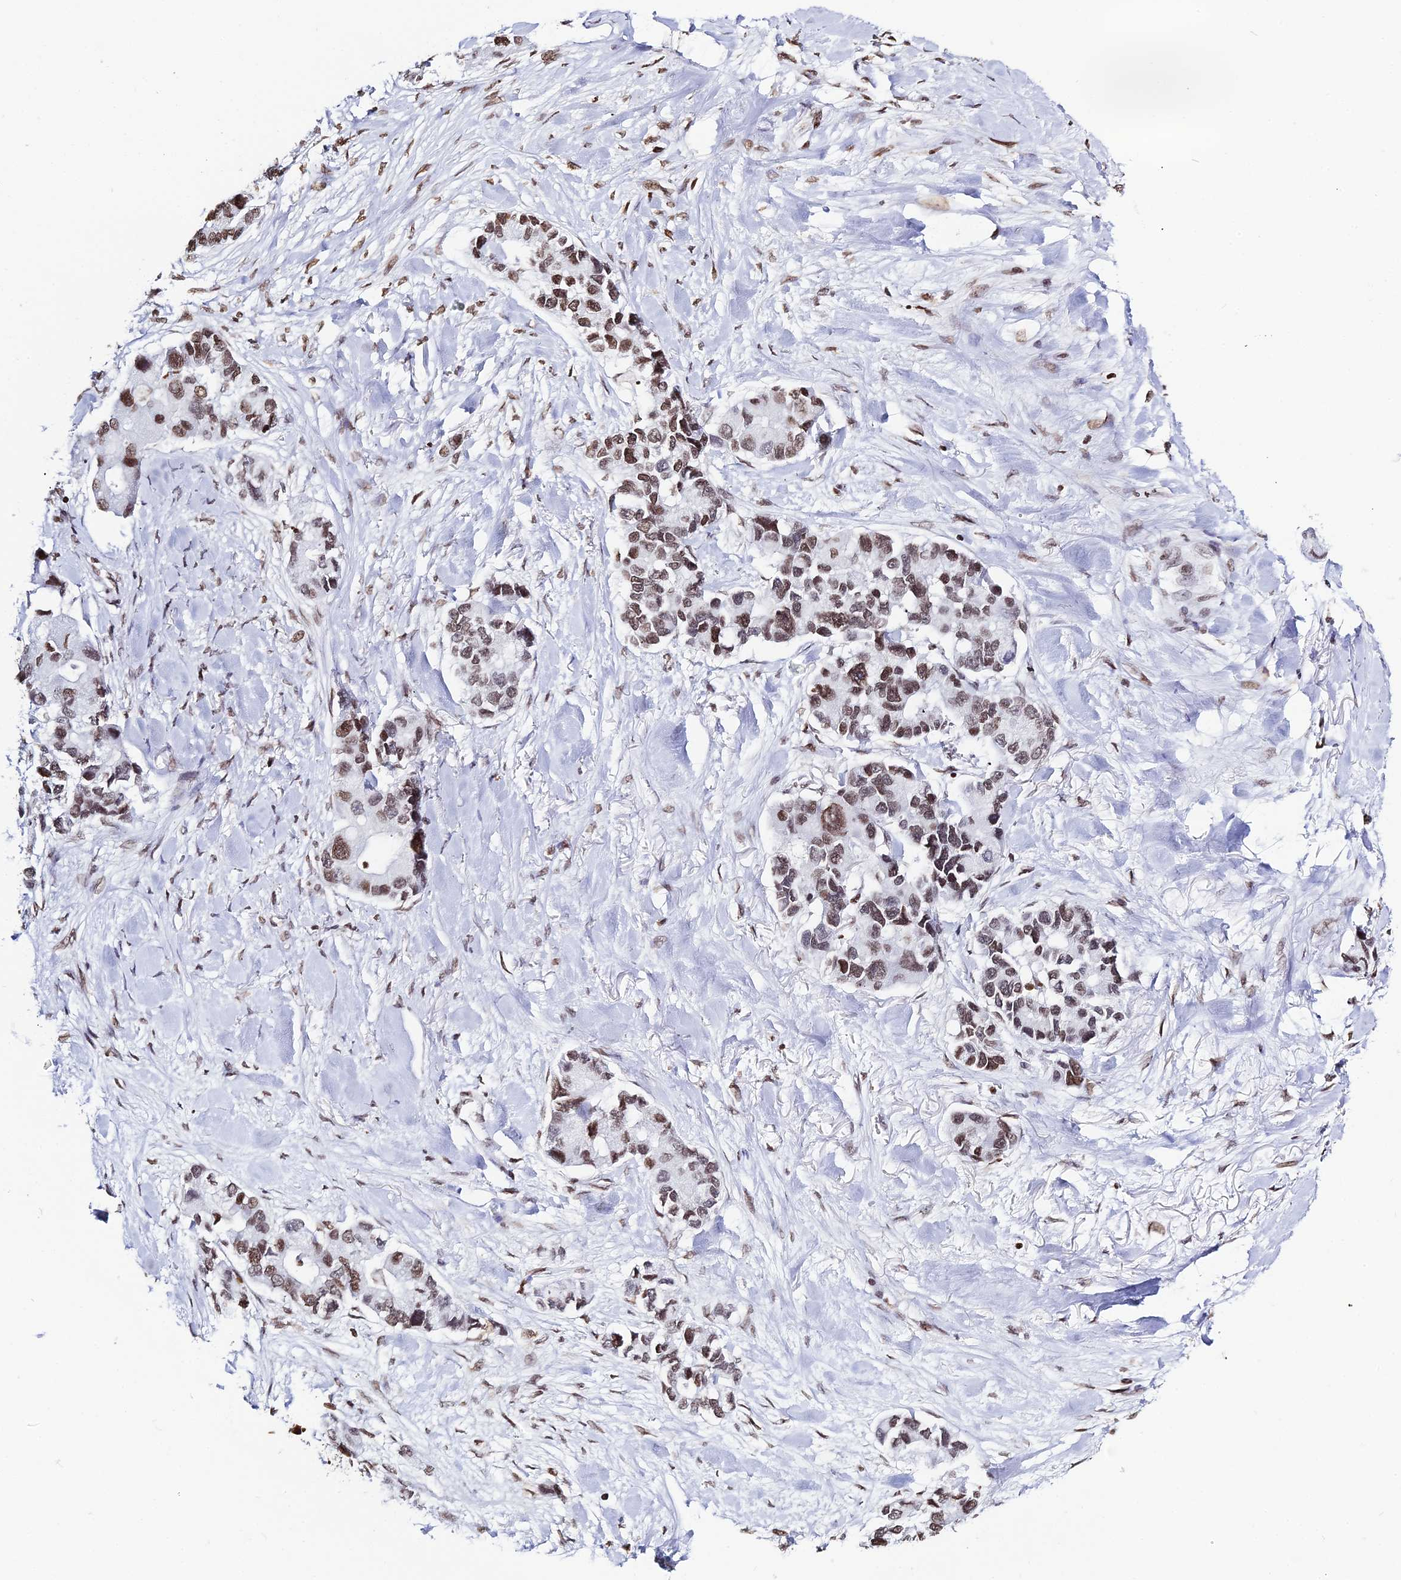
{"staining": {"intensity": "moderate", "quantity": ">75%", "location": "nuclear"}, "tissue": "lung cancer", "cell_type": "Tumor cells", "image_type": "cancer", "snomed": [{"axis": "morphology", "description": "Adenocarcinoma, NOS"}, {"axis": "topography", "description": "Lung"}], "caption": "The micrograph reveals immunohistochemical staining of lung cancer. There is moderate nuclear expression is identified in about >75% of tumor cells.", "gene": "MACROH2A2", "patient": {"sex": "female", "age": 54}}